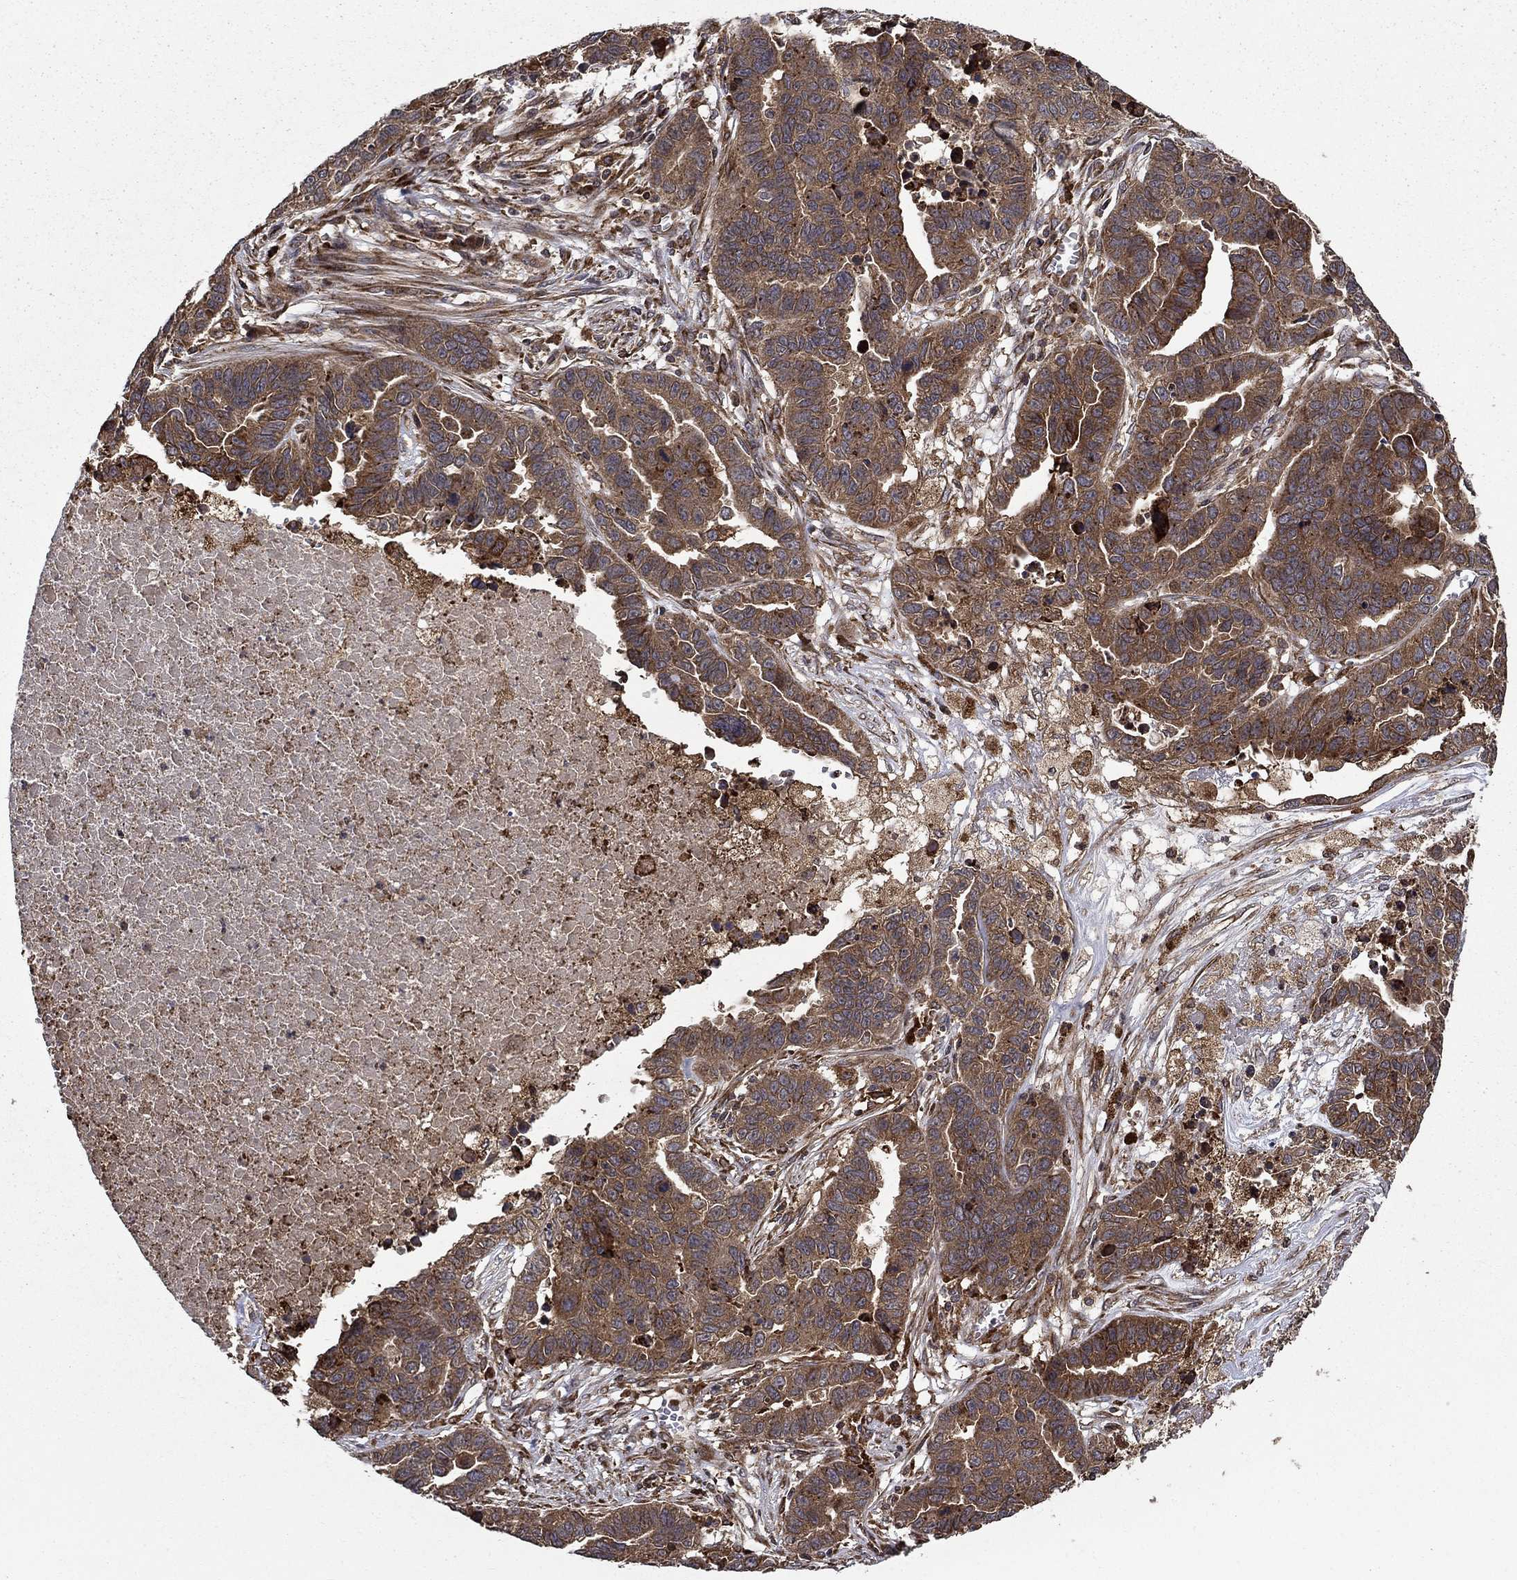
{"staining": {"intensity": "moderate", "quantity": "25%-75%", "location": "cytoplasmic/membranous"}, "tissue": "ovarian cancer", "cell_type": "Tumor cells", "image_type": "cancer", "snomed": [{"axis": "morphology", "description": "Cystadenocarcinoma, serous, NOS"}, {"axis": "topography", "description": "Ovary"}], "caption": "DAB (3,3'-diaminobenzidine) immunohistochemical staining of human serous cystadenocarcinoma (ovarian) reveals moderate cytoplasmic/membranous protein expression in approximately 25%-75% of tumor cells.", "gene": "BABAM2", "patient": {"sex": "female", "age": 87}}